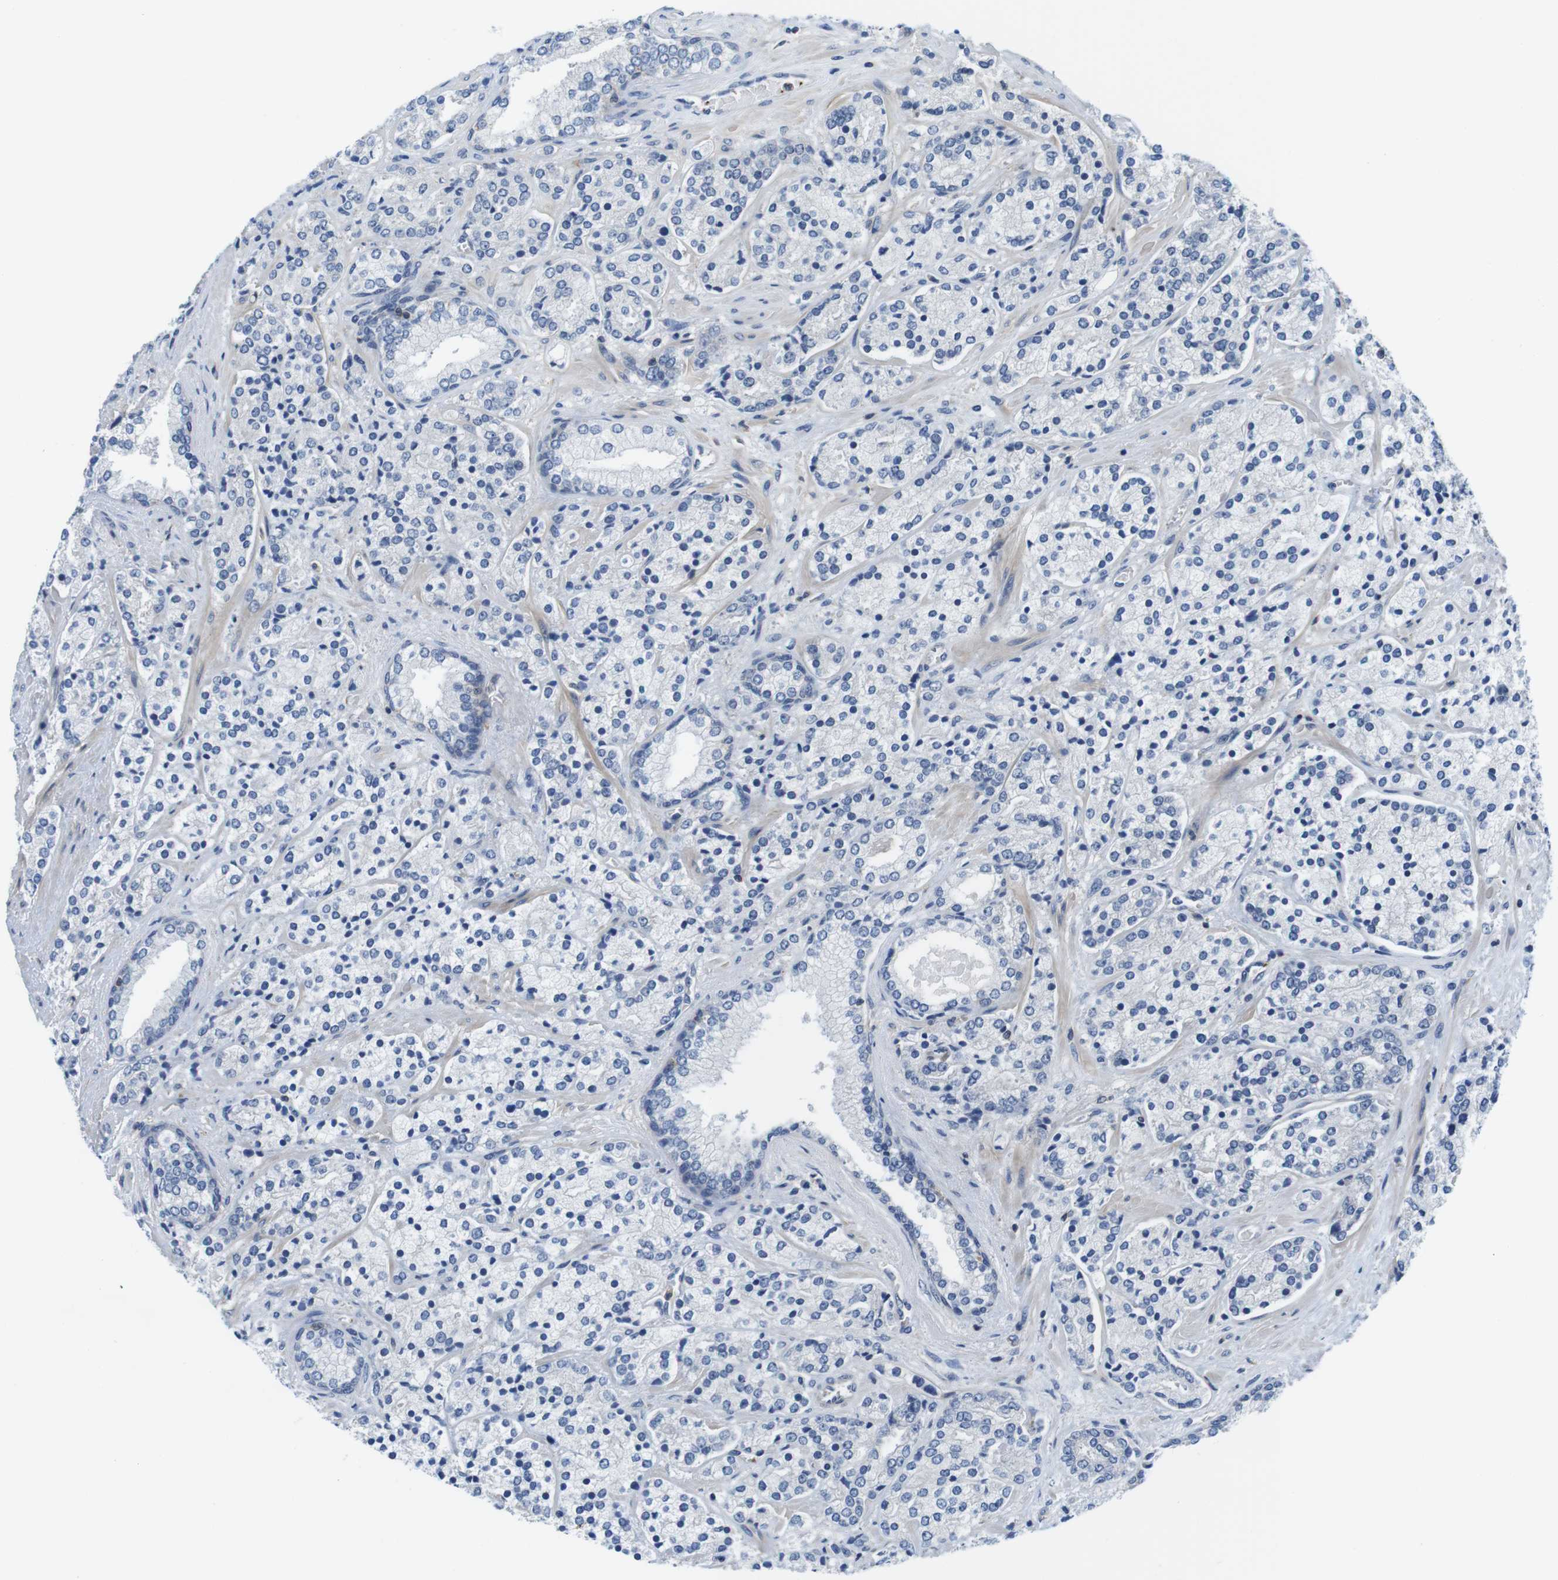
{"staining": {"intensity": "negative", "quantity": "none", "location": "none"}, "tissue": "prostate cancer", "cell_type": "Tumor cells", "image_type": "cancer", "snomed": [{"axis": "morphology", "description": "Adenocarcinoma, High grade"}, {"axis": "topography", "description": "Prostate"}], "caption": "This is an IHC image of adenocarcinoma (high-grade) (prostate). There is no expression in tumor cells.", "gene": "HERPUD2", "patient": {"sex": "male", "age": 71}}